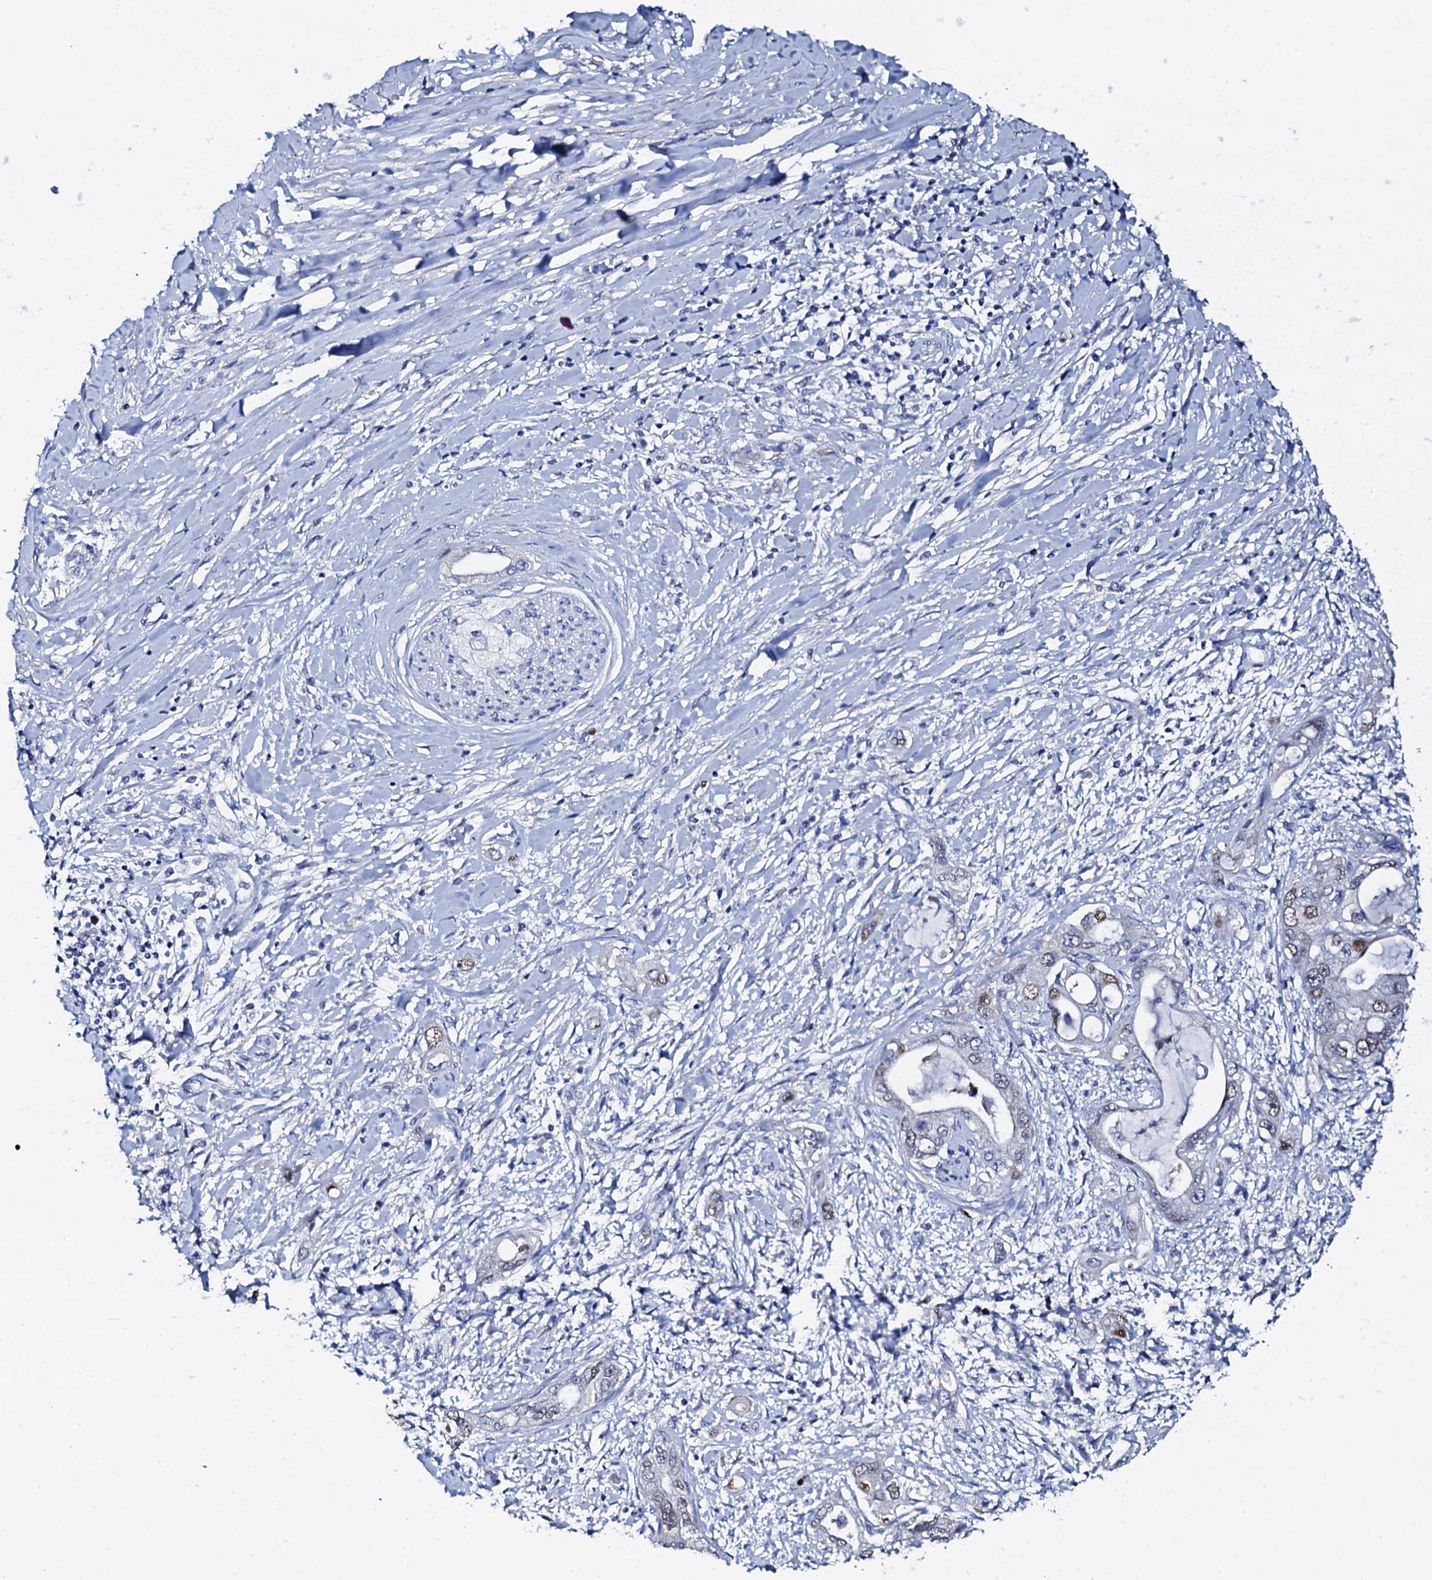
{"staining": {"intensity": "weak", "quantity": "25%-75%", "location": "nuclear"}, "tissue": "pancreatic cancer", "cell_type": "Tumor cells", "image_type": "cancer", "snomed": [{"axis": "morphology", "description": "Inflammation, NOS"}, {"axis": "morphology", "description": "Adenocarcinoma, NOS"}, {"axis": "topography", "description": "Pancreas"}], "caption": "Immunohistochemistry (IHC) of human pancreatic cancer (adenocarcinoma) exhibits low levels of weak nuclear positivity in about 25%-75% of tumor cells. The staining was performed using DAB to visualize the protein expression in brown, while the nuclei were stained in blue with hematoxylin (Magnification: 20x).", "gene": "NUDT13", "patient": {"sex": "female", "age": 56}}